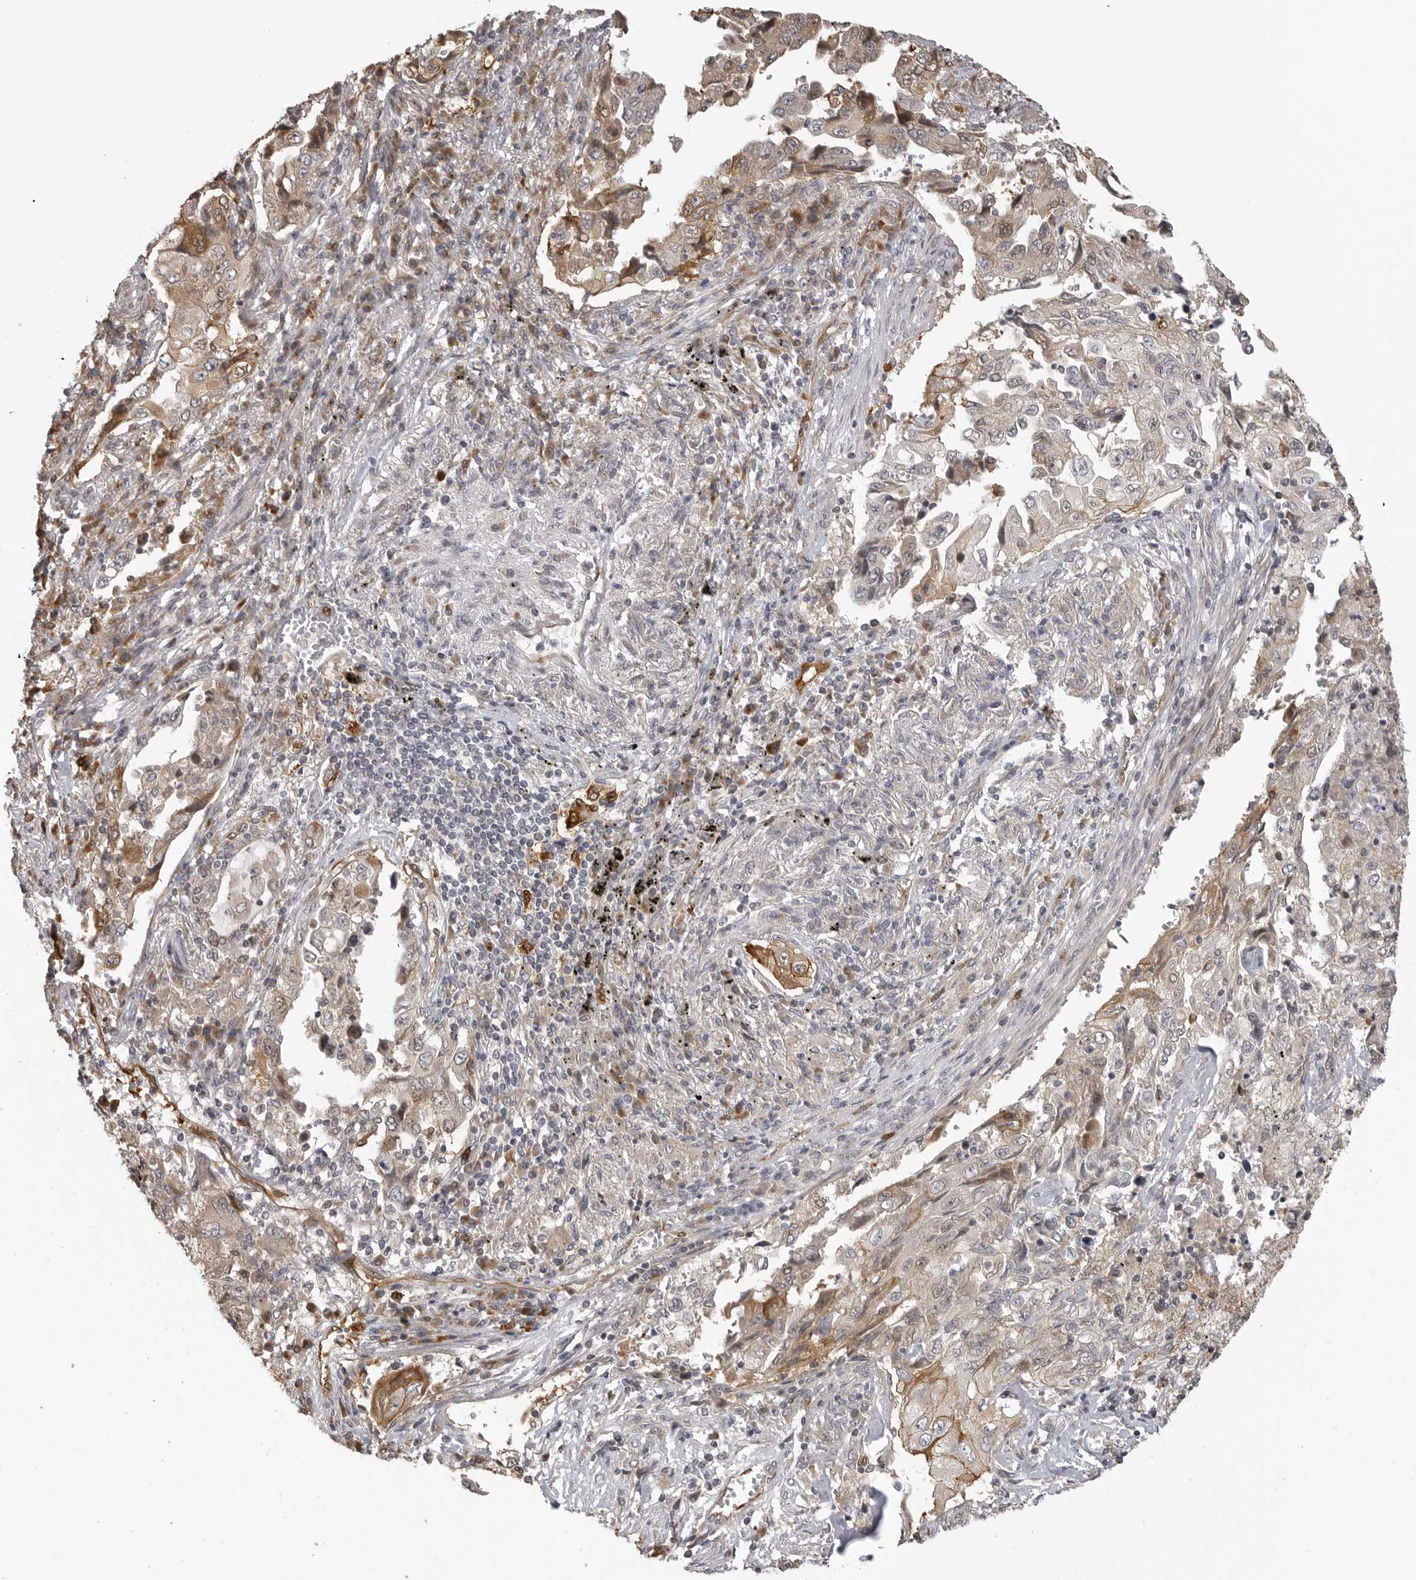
{"staining": {"intensity": "moderate", "quantity": "25%-75%", "location": "cytoplasmic/membranous"}, "tissue": "lung cancer", "cell_type": "Tumor cells", "image_type": "cancer", "snomed": [{"axis": "morphology", "description": "Adenocarcinoma, NOS"}, {"axis": "topography", "description": "Lung"}], "caption": "Immunohistochemistry (IHC) of human lung adenocarcinoma reveals medium levels of moderate cytoplasmic/membranous expression in about 25%-75% of tumor cells.", "gene": "IDO1", "patient": {"sex": "female", "age": 51}}